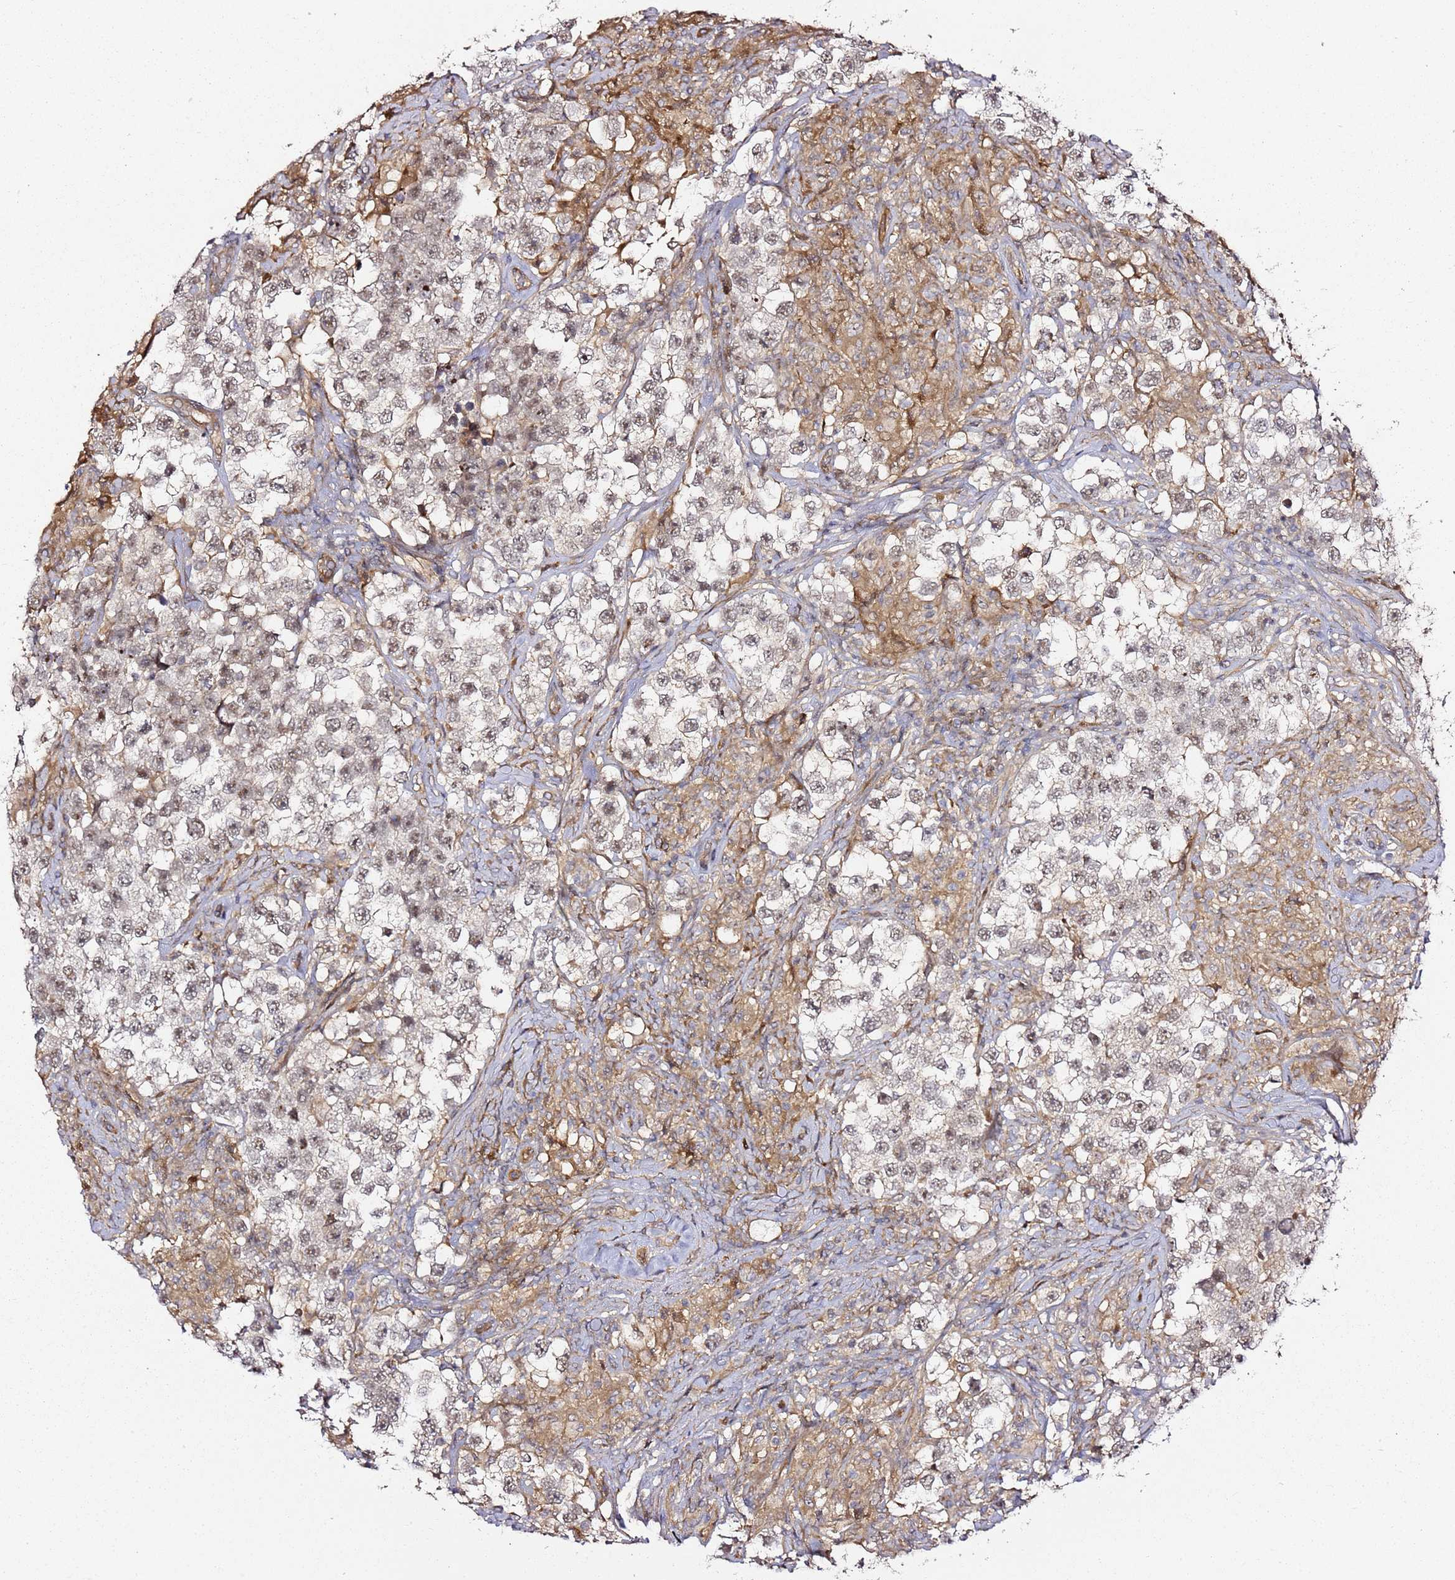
{"staining": {"intensity": "weak", "quantity": ">75%", "location": "nuclear"}, "tissue": "testis cancer", "cell_type": "Tumor cells", "image_type": "cancer", "snomed": [{"axis": "morphology", "description": "Seminoma, NOS"}, {"axis": "topography", "description": "Testis"}], "caption": "DAB (3,3'-diaminobenzidine) immunohistochemical staining of human testis seminoma reveals weak nuclear protein expression in approximately >75% of tumor cells. (Brightfield microscopy of DAB IHC at high magnification).", "gene": "CCNYL1", "patient": {"sex": "male", "age": 46}}